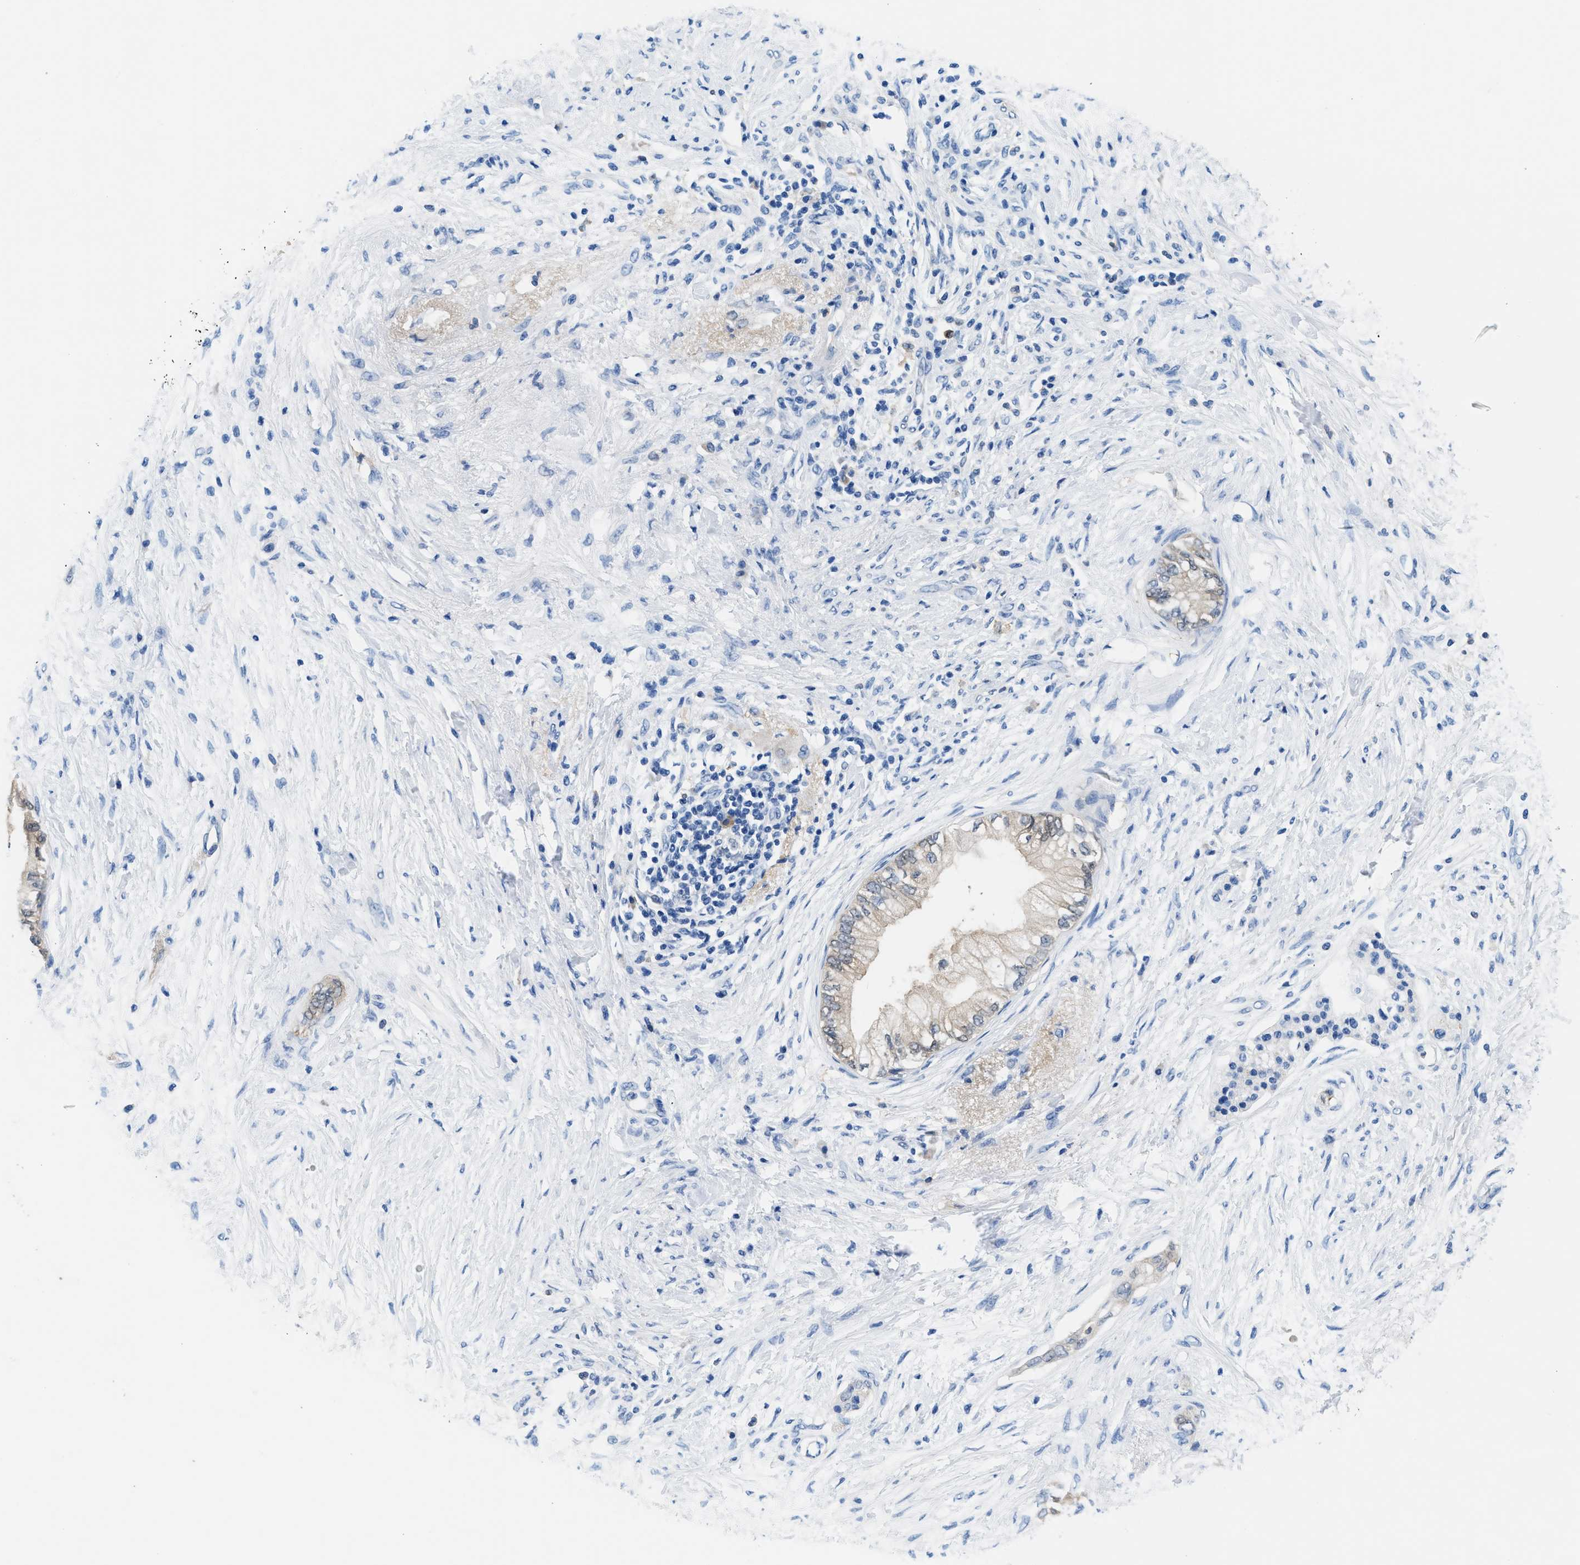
{"staining": {"intensity": "weak", "quantity": "<25%", "location": "cytoplasmic/membranous"}, "tissue": "pancreatic cancer", "cell_type": "Tumor cells", "image_type": "cancer", "snomed": [{"axis": "morphology", "description": "Normal tissue, NOS"}, {"axis": "morphology", "description": "Adenocarcinoma, NOS"}, {"axis": "topography", "description": "Pancreas"}, {"axis": "topography", "description": "Duodenum"}], "caption": "High power microscopy image of an immunohistochemistry micrograph of adenocarcinoma (pancreatic), revealing no significant staining in tumor cells.", "gene": "FADS6", "patient": {"sex": "female", "age": 60}}